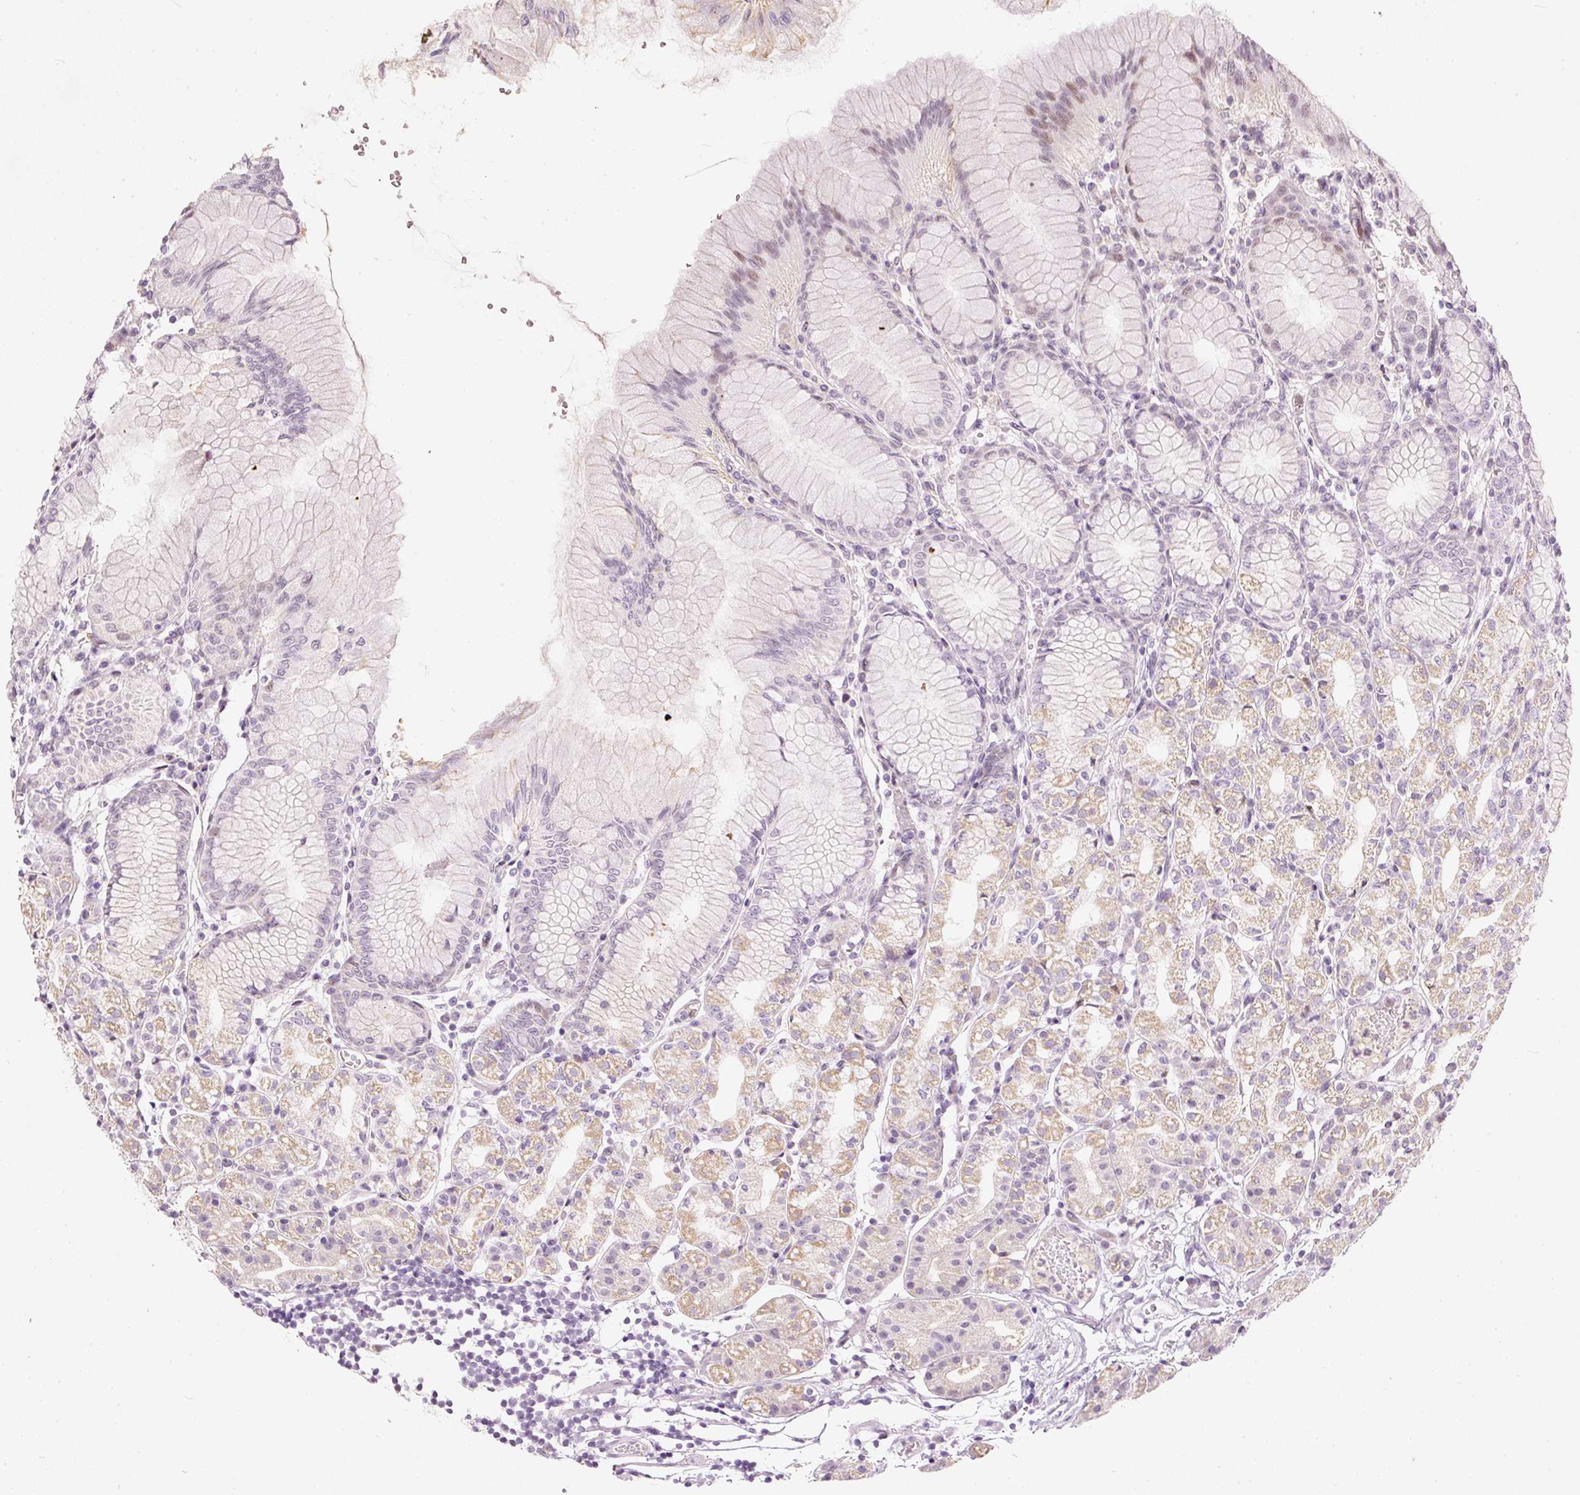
{"staining": {"intensity": "moderate", "quantity": "25%-75%", "location": "cytoplasmic/membranous"}, "tissue": "stomach", "cell_type": "Glandular cells", "image_type": "normal", "snomed": [{"axis": "morphology", "description": "Normal tissue, NOS"}, {"axis": "topography", "description": "Stomach"}], "caption": "Human stomach stained for a protein (brown) shows moderate cytoplasmic/membranous positive positivity in approximately 25%-75% of glandular cells.", "gene": "RNF39", "patient": {"sex": "female", "age": 57}}